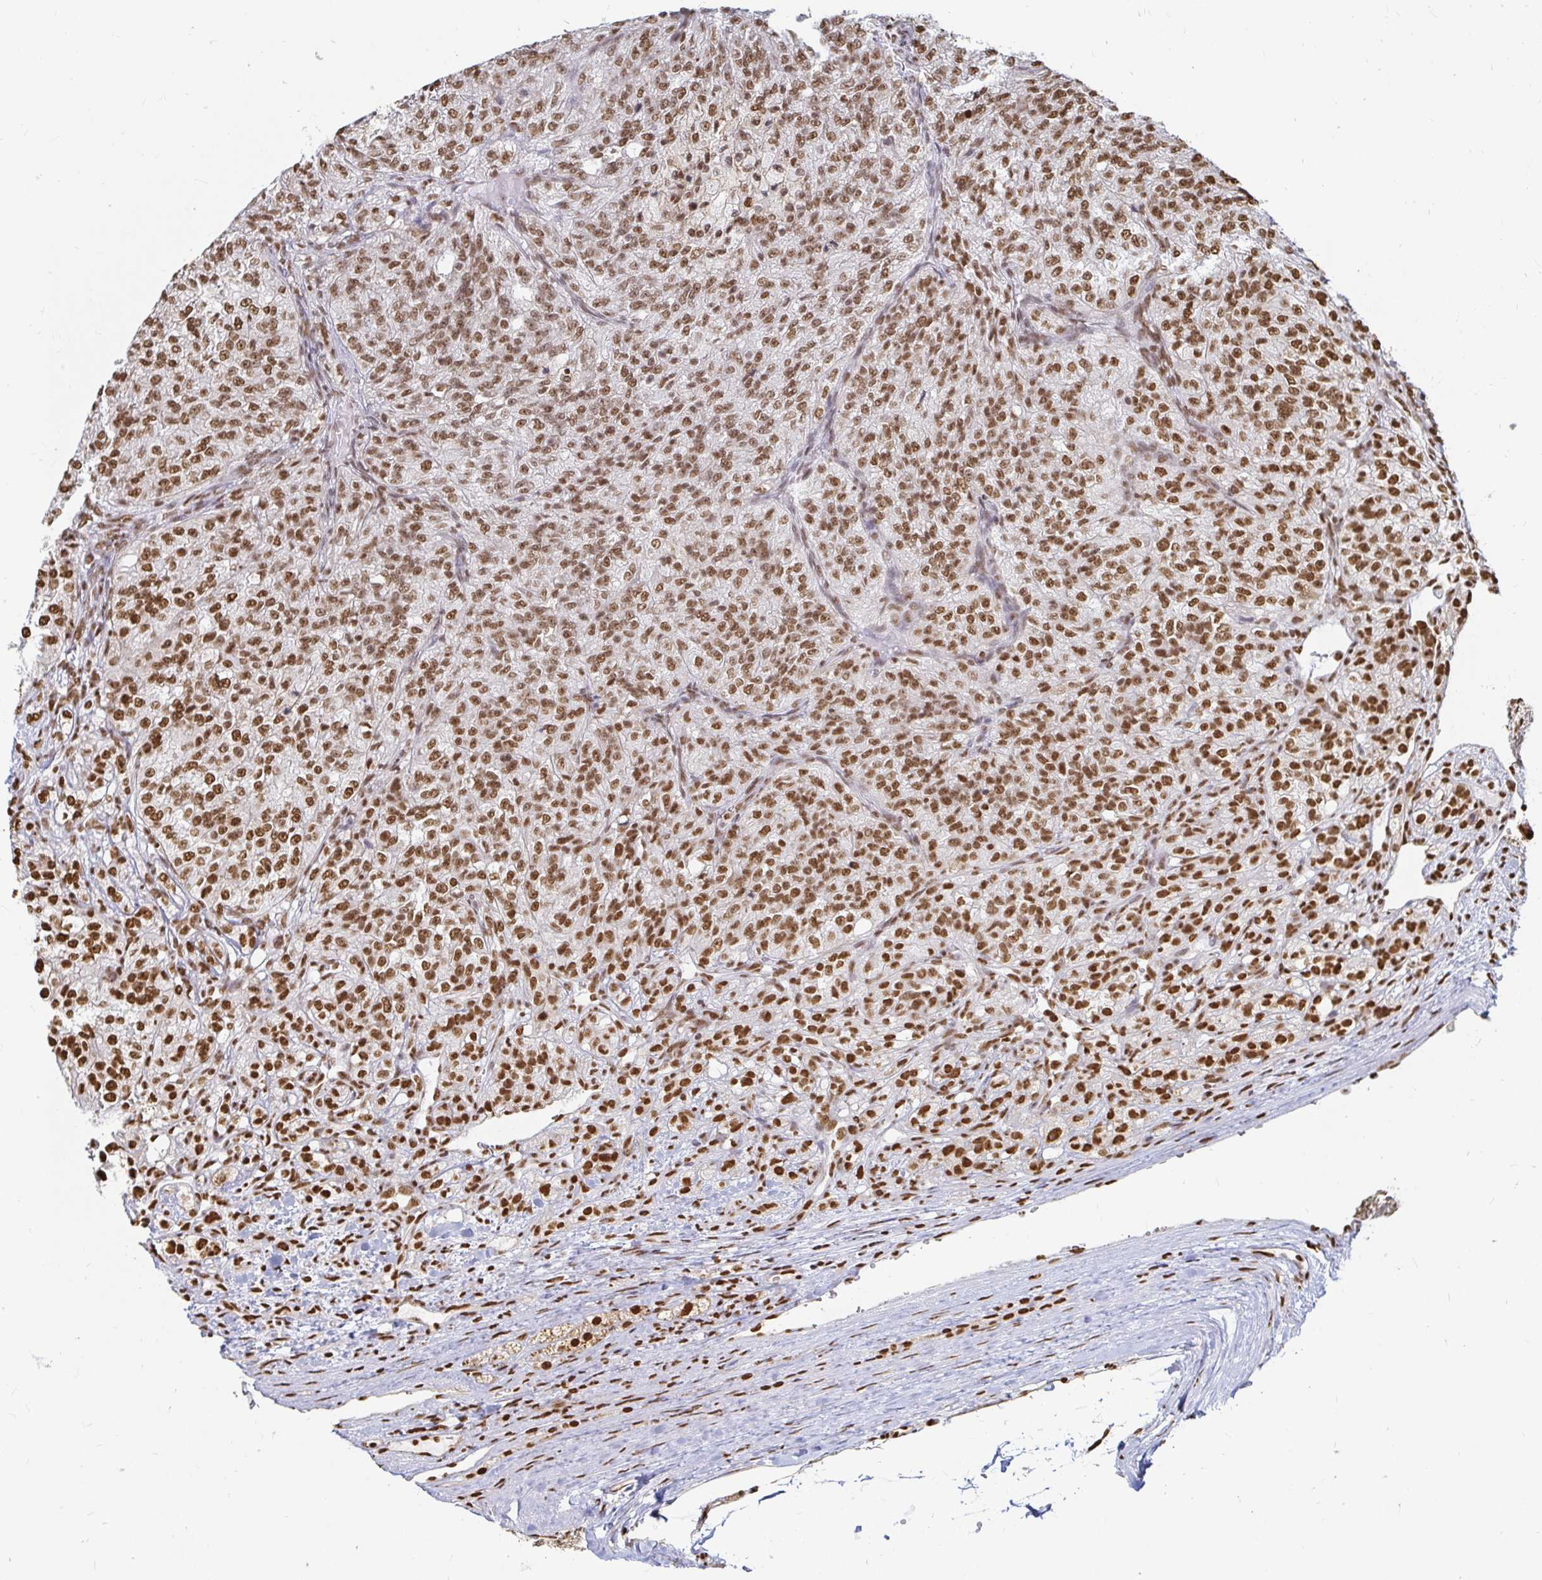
{"staining": {"intensity": "moderate", "quantity": ">75%", "location": "nuclear"}, "tissue": "renal cancer", "cell_type": "Tumor cells", "image_type": "cancer", "snomed": [{"axis": "morphology", "description": "Adenocarcinoma, NOS"}, {"axis": "topography", "description": "Kidney"}], "caption": "The histopathology image demonstrates staining of renal cancer (adenocarcinoma), revealing moderate nuclear protein positivity (brown color) within tumor cells.", "gene": "HNRNPU", "patient": {"sex": "female", "age": 63}}